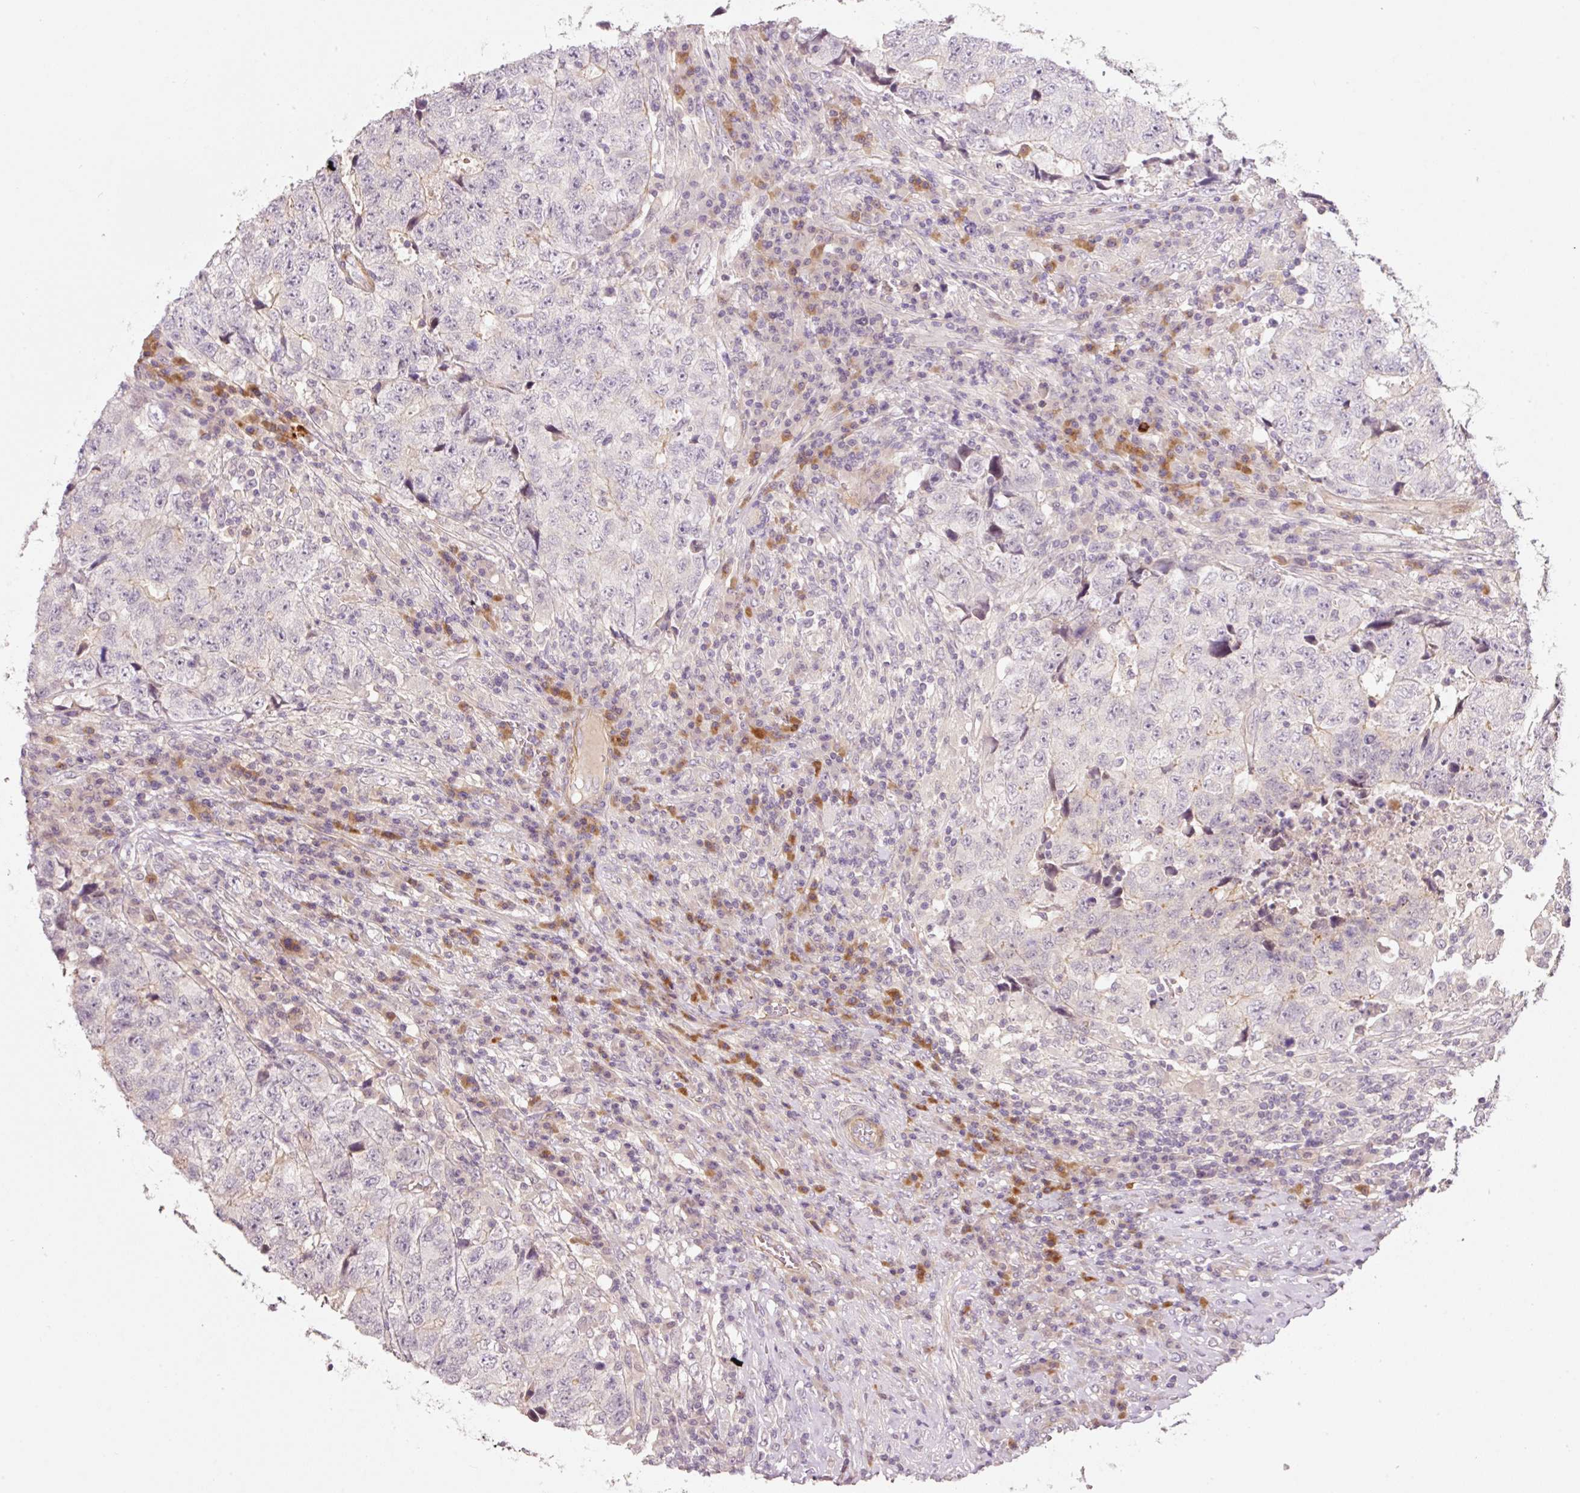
{"staining": {"intensity": "weak", "quantity": "<25%", "location": "cytoplasmic/membranous"}, "tissue": "testis cancer", "cell_type": "Tumor cells", "image_type": "cancer", "snomed": [{"axis": "morphology", "description": "Necrosis, NOS"}, {"axis": "morphology", "description": "Carcinoma, Embryonal, NOS"}, {"axis": "topography", "description": "Testis"}], "caption": "A histopathology image of human testis cancer is negative for staining in tumor cells.", "gene": "TIRAP", "patient": {"sex": "male", "age": 19}}